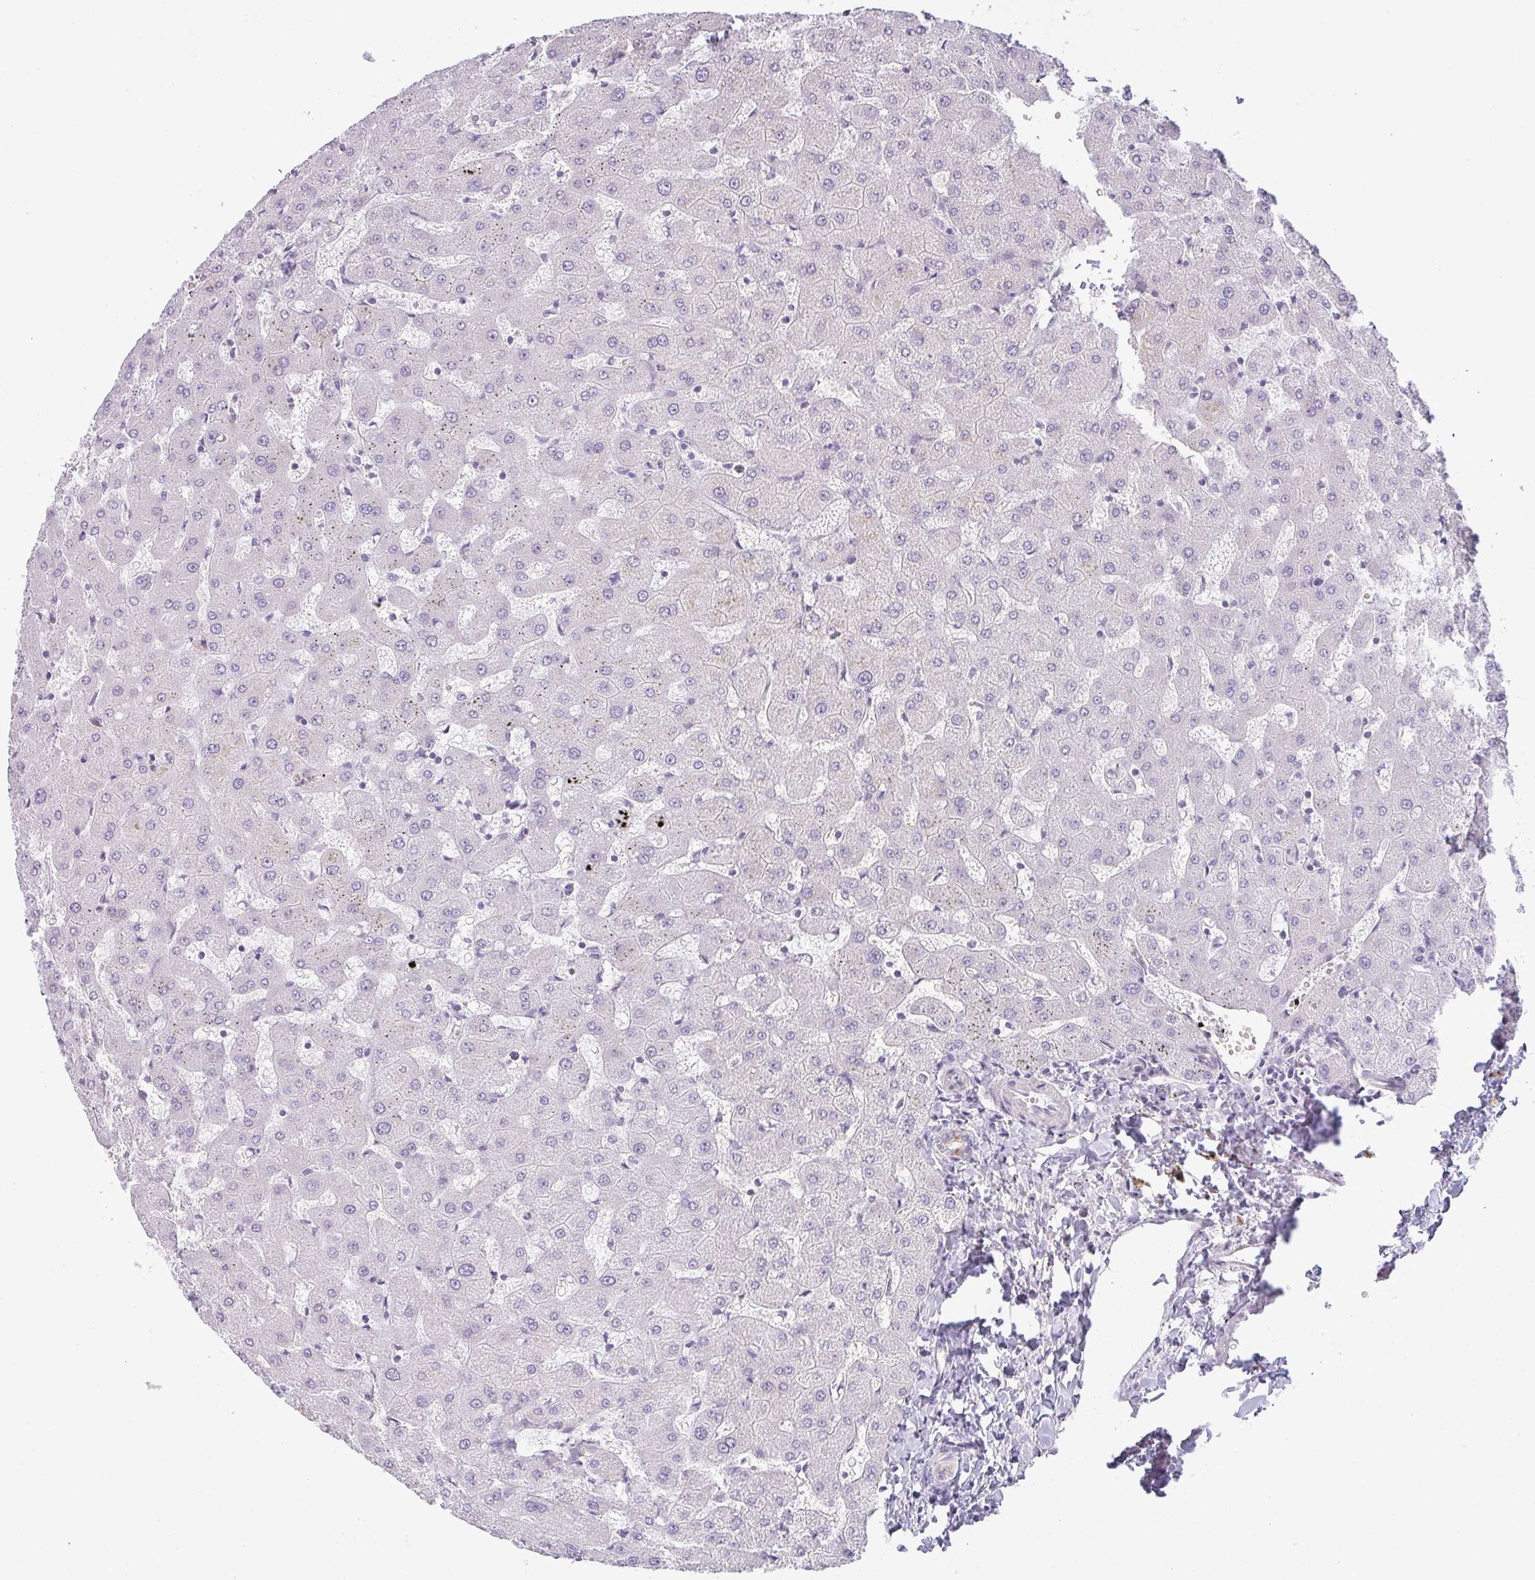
{"staining": {"intensity": "strong", "quantity": "25%-75%", "location": "cytoplasmic/membranous"}, "tissue": "liver", "cell_type": "Cholangiocytes", "image_type": "normal", "snomed": [{"axis": "morphology", "description": "Normal tissue, NOS"}, {"axis": "topography", "description": "Liver"}], "caption": "This is an image of IHC staining of normal liver, which shows strong positivity in the cytoplasmic/membranous of cholangiocytes.", "gene": "SIRPB2", "patient": {"sex": "female", "age": 63}}